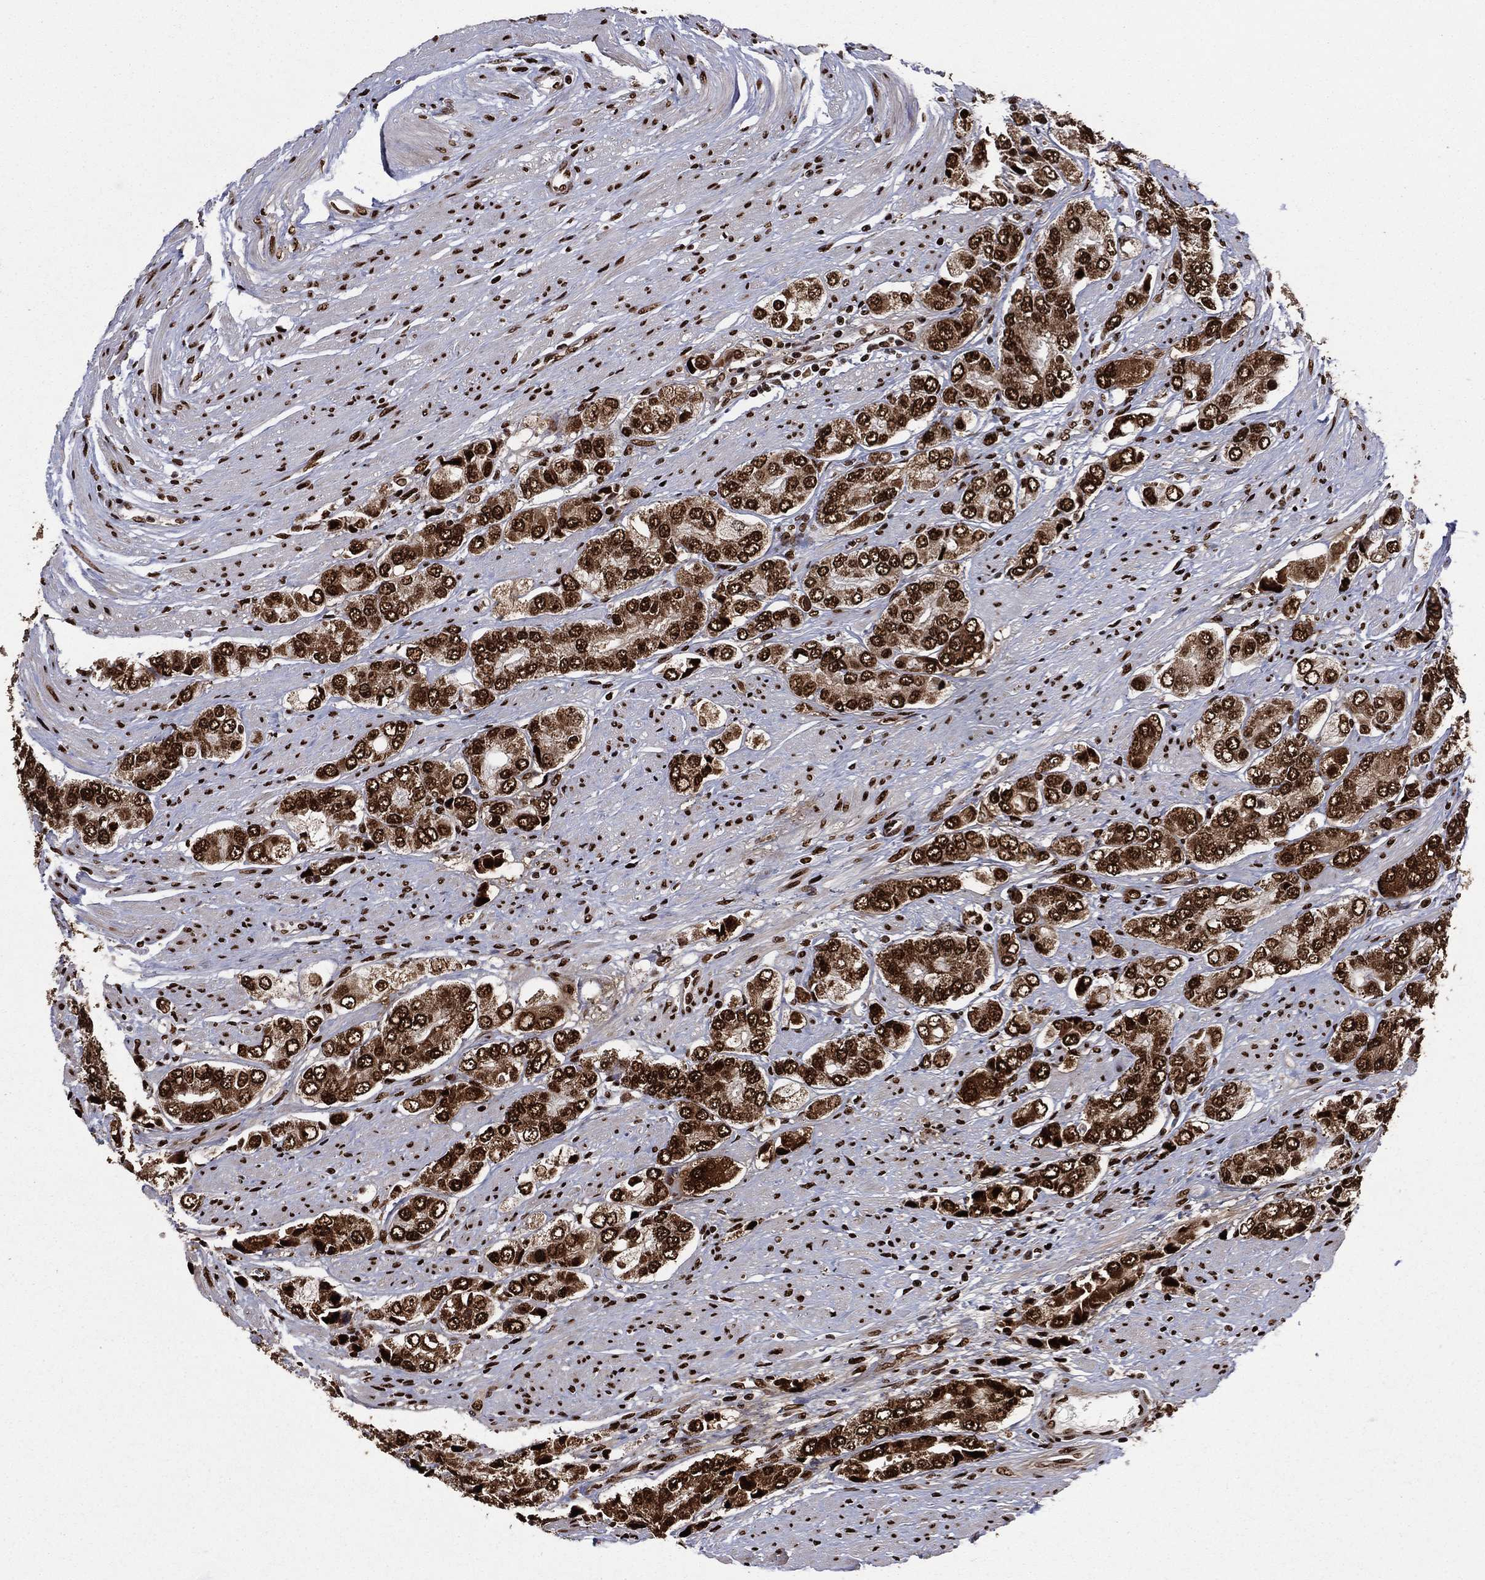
{"staining": {"intensity": "strong", "quantity": ">75%", "location": "cytoplasmic/membranous,nuclear"}, "tissue": "prostate cancer", "cell_type": "Tumor cells", "image_type": "cancer", "snomed": [{"axis": "morphology", "description": "Adenocarcinoma, Low grade"}, {"axis": "topography", "description": "Prostate"}], "caption": "The image displays immunohistochemical staining of prostate cancer (low-grade adenocarcinoma). There is strong cytoplasmic/membranous and nuclear expression is present in about >75% of tumor cells.", "gene": "TP53BP1", "patient": {"sex": "male", "age": 69}}